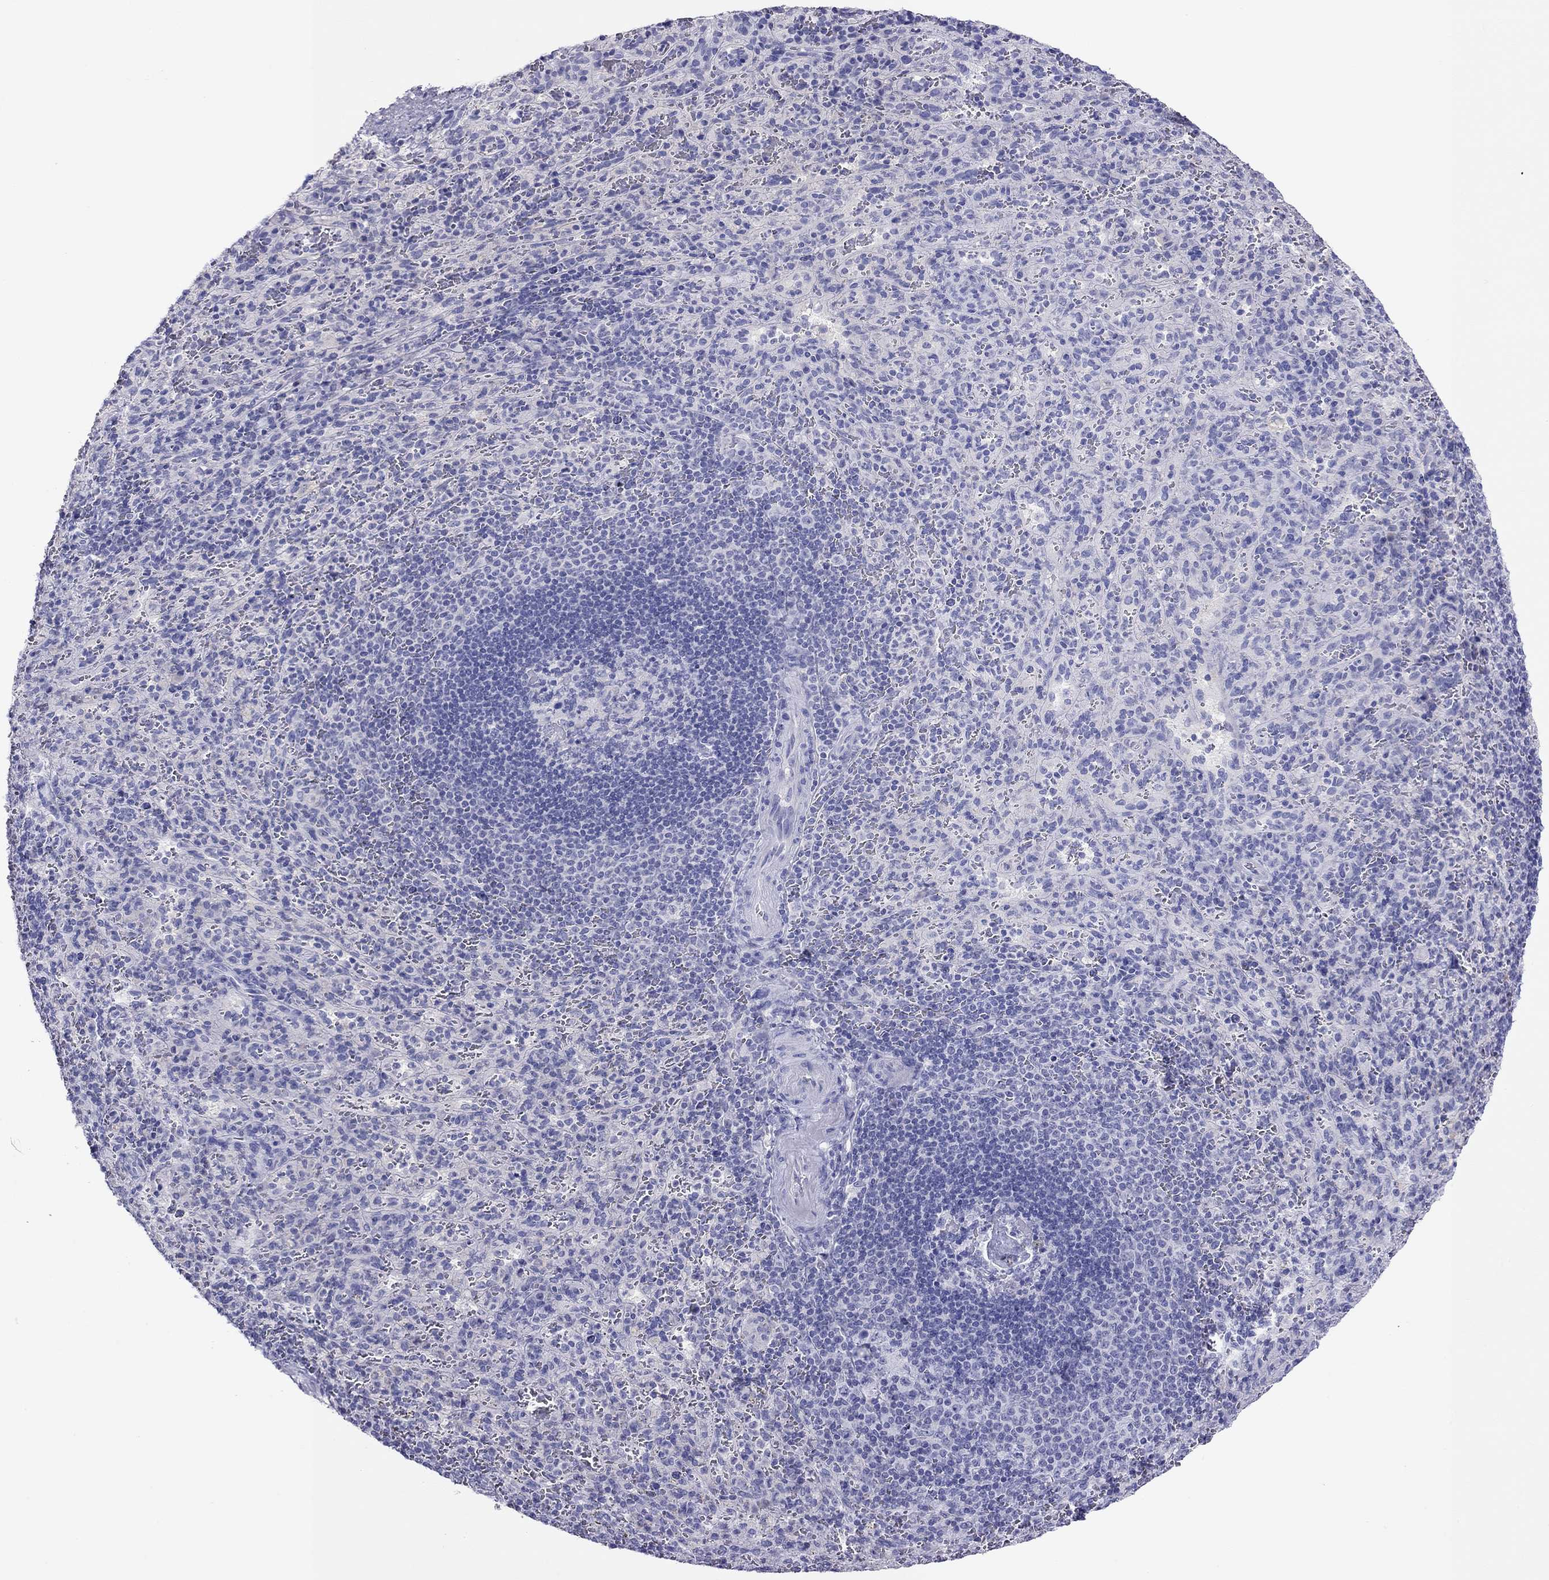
{"staining": {"intensity": "negative", "quantity": "none", "location": "none"}, "tissue": "spleen", "cell_type": "Cells in red pulp", "image_type": "normal", "snomed": [{"axis": "morphology", "description": "Normal tissue, NOS"}, {"axis": "topography", "description": "Spleen"}], "caption": "Normal spleen was stained to show a protein in brown. There is no significant positivity in cells in red pulp. (Stains: DAB IHC with hematoxylin counter stain, Microscopy: brightfield microscopy at high magnification).", "gene": "CAPNS2", "patient": {"sex": "male", "age": 57}}